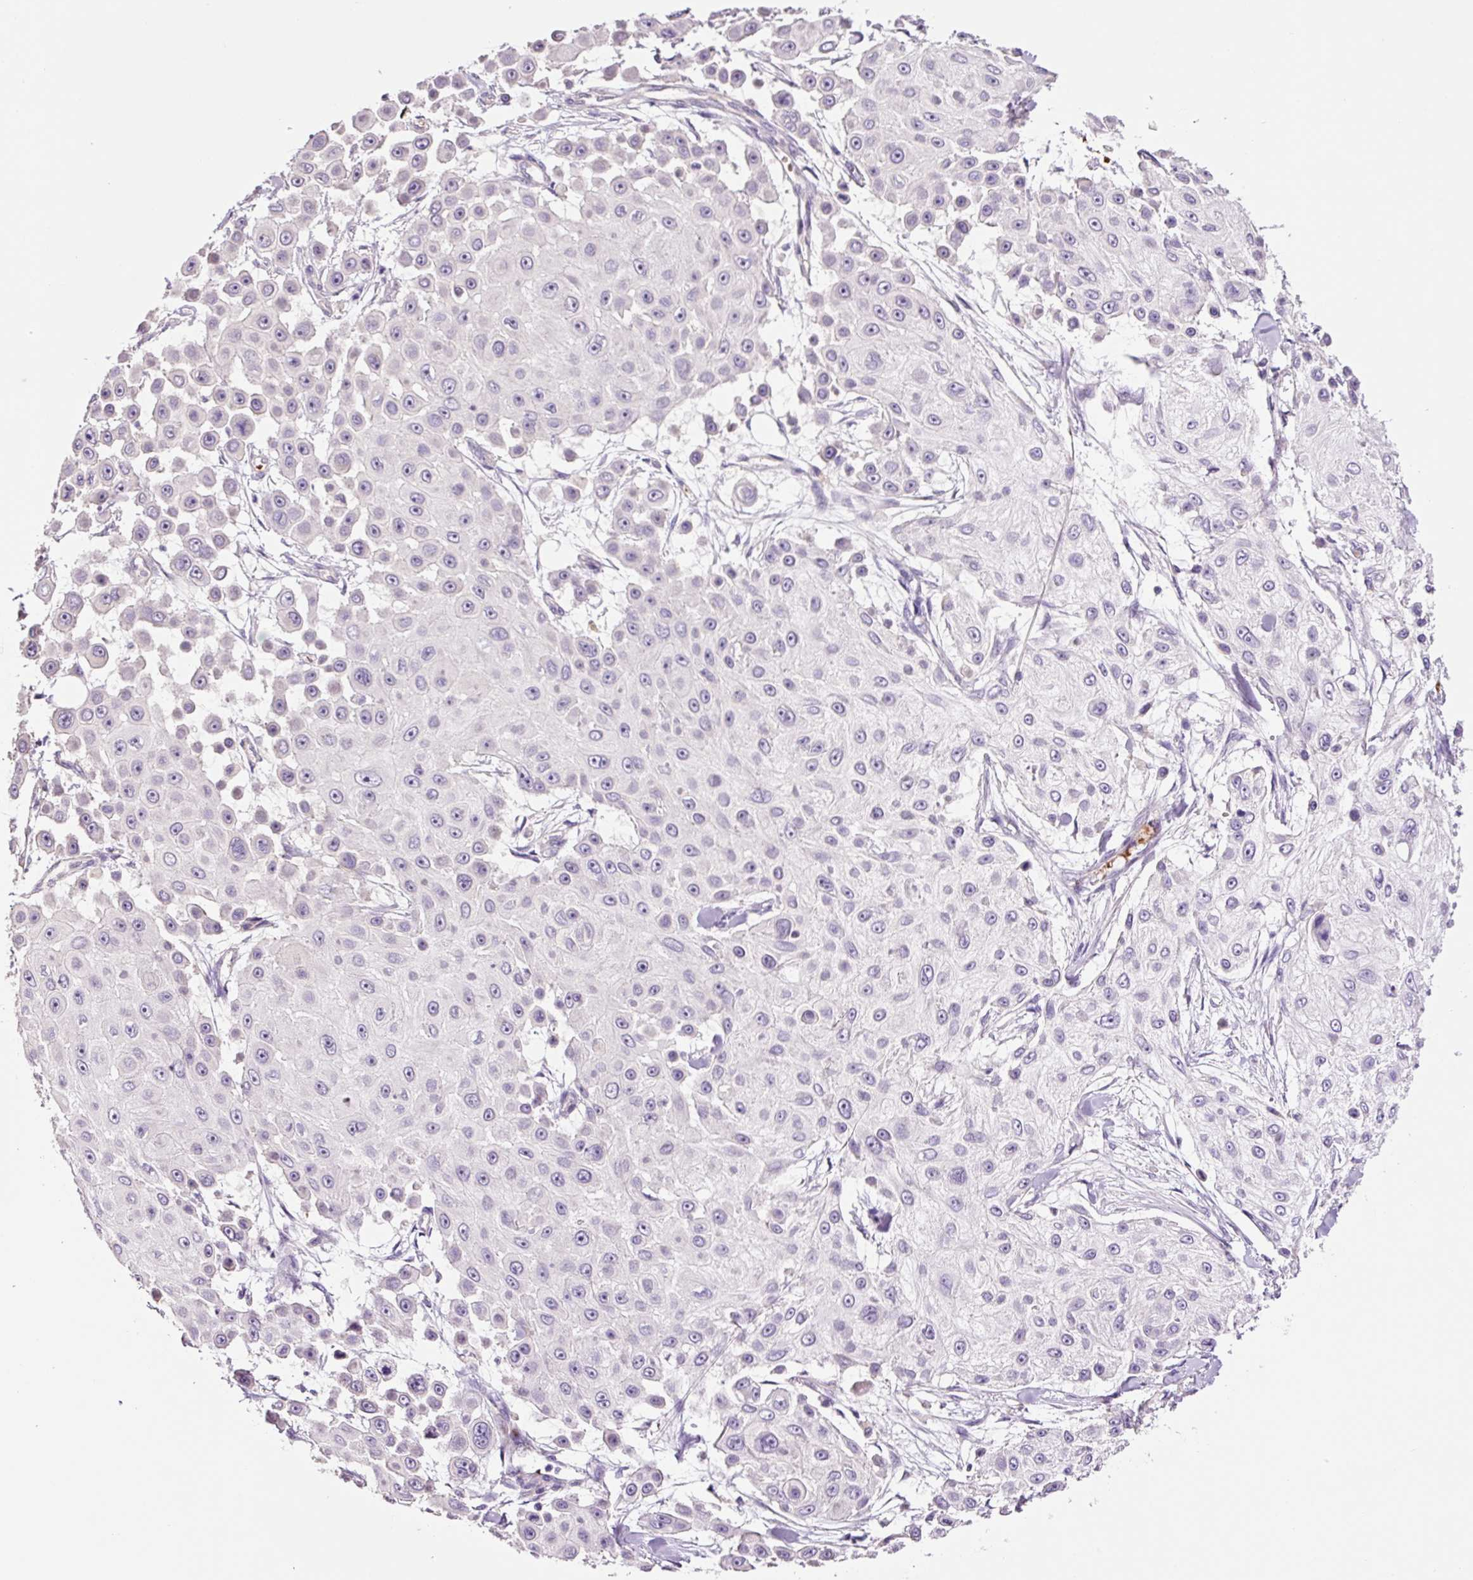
{"staining": {"intensity": "negative", "quantity": "none", "location": "none"}, "tissue": "skin cancer", "cell_type": "Tumor cells", "image_type": "cancer", "snomed": [{"axis": "morphology", "description": "Squamous cell carcinoma, NOS"}, {"axis": "topography", "description": "Skin"}], "caption": "This is an IHC micrograph of skin cancer. There is no staining in tumor cells.", "gene": "TMEM235", "patient": {"sex": "male", "age": 67}}